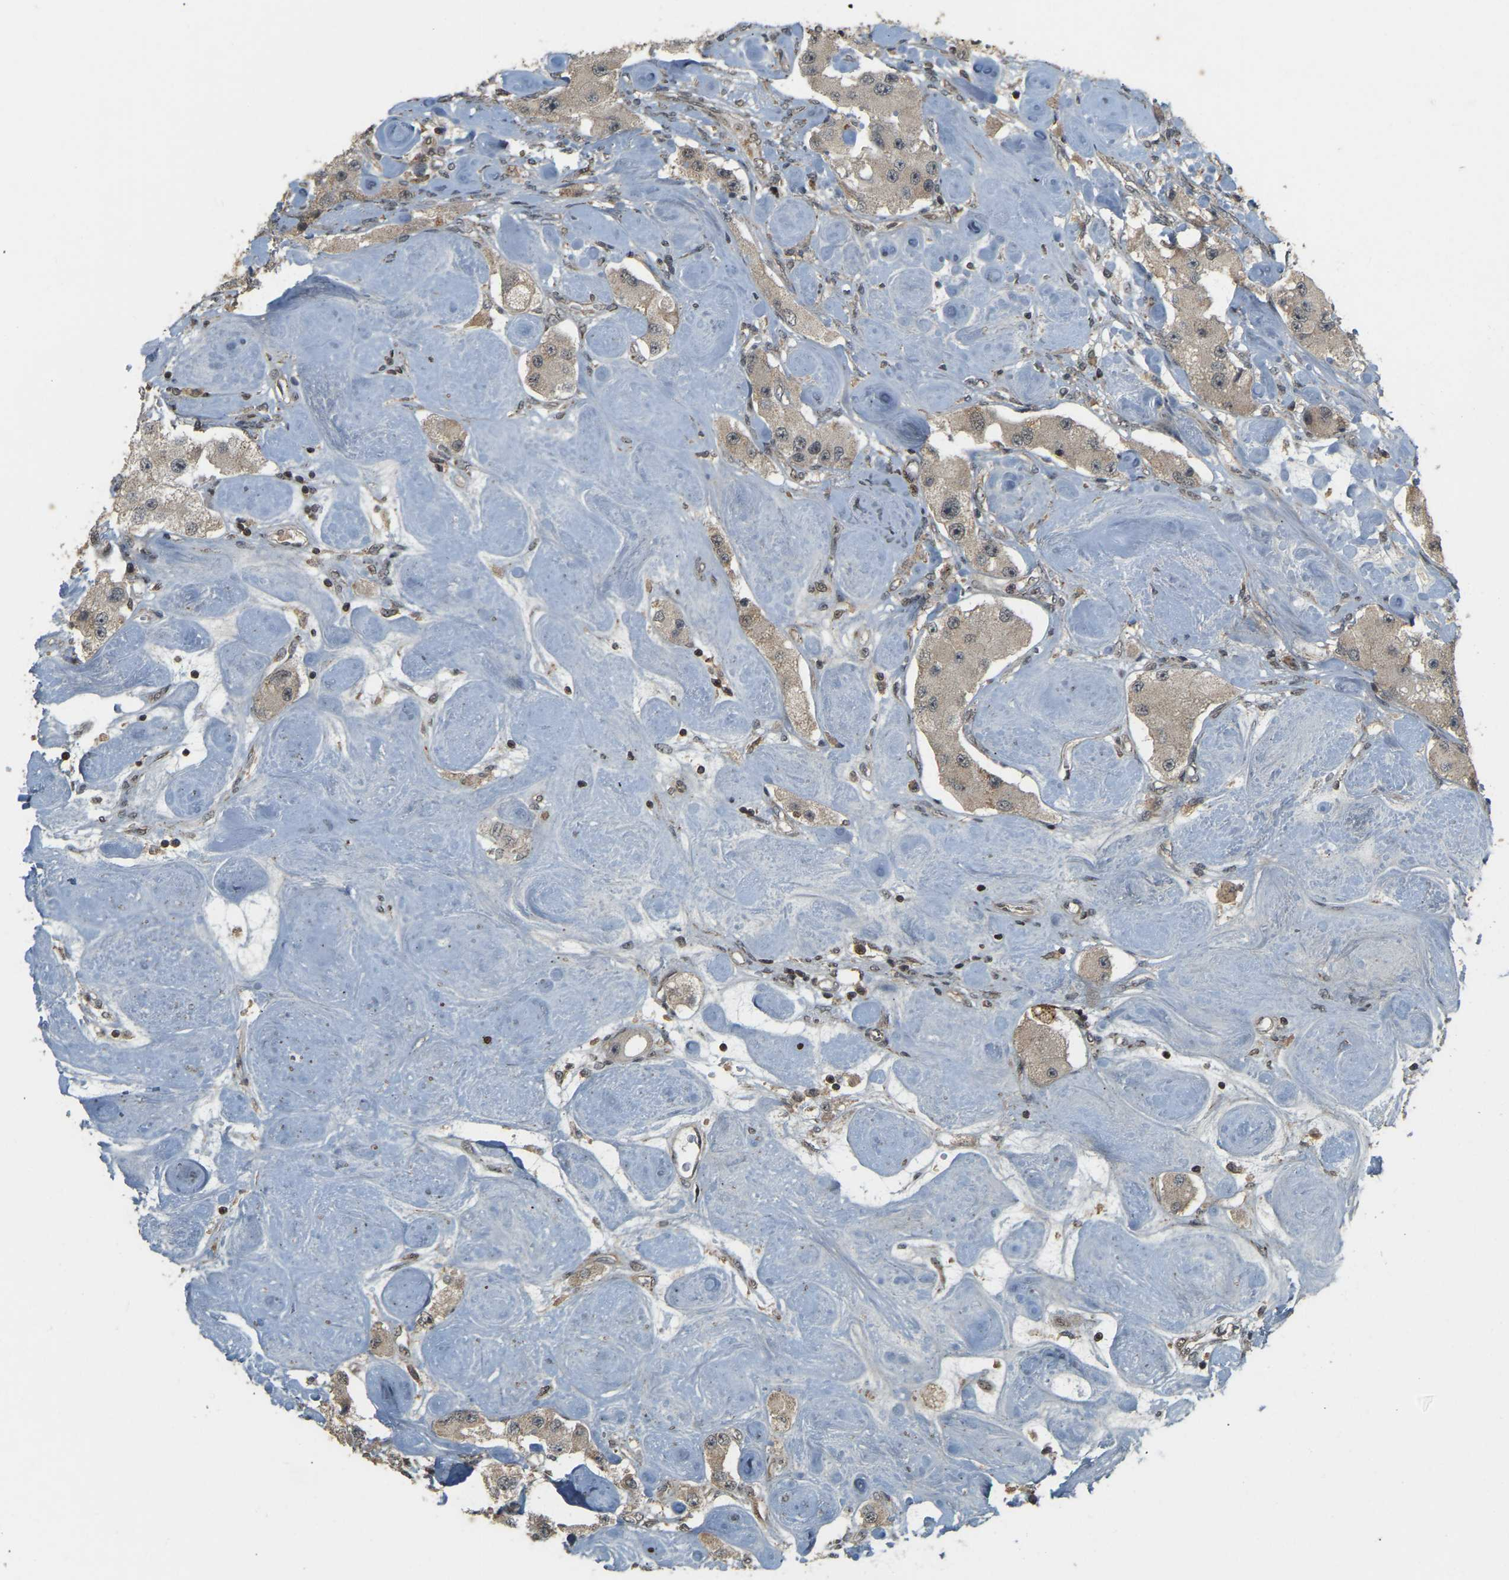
{"staining": {"intensity": "weak", "quantity": "<25%", "location": "cytoplasmic/membranous,nuclear"}, "tissue": "carcinoid", "cell_type": "Tumor cells", "image_type": "cancer", "snomed": [{"axis": "morphology", "description": "Carcinoid, malignant, NOS"}, {"axis": "topography", "description": "Pancreas"}], "caption": "High power microscopy micrograph of an IHC photomicrograph of carcinoid, revealing no significant positivity in tumor cells.", "gene": "BRF2", "patient": {"sex": "male", "age": 41}}